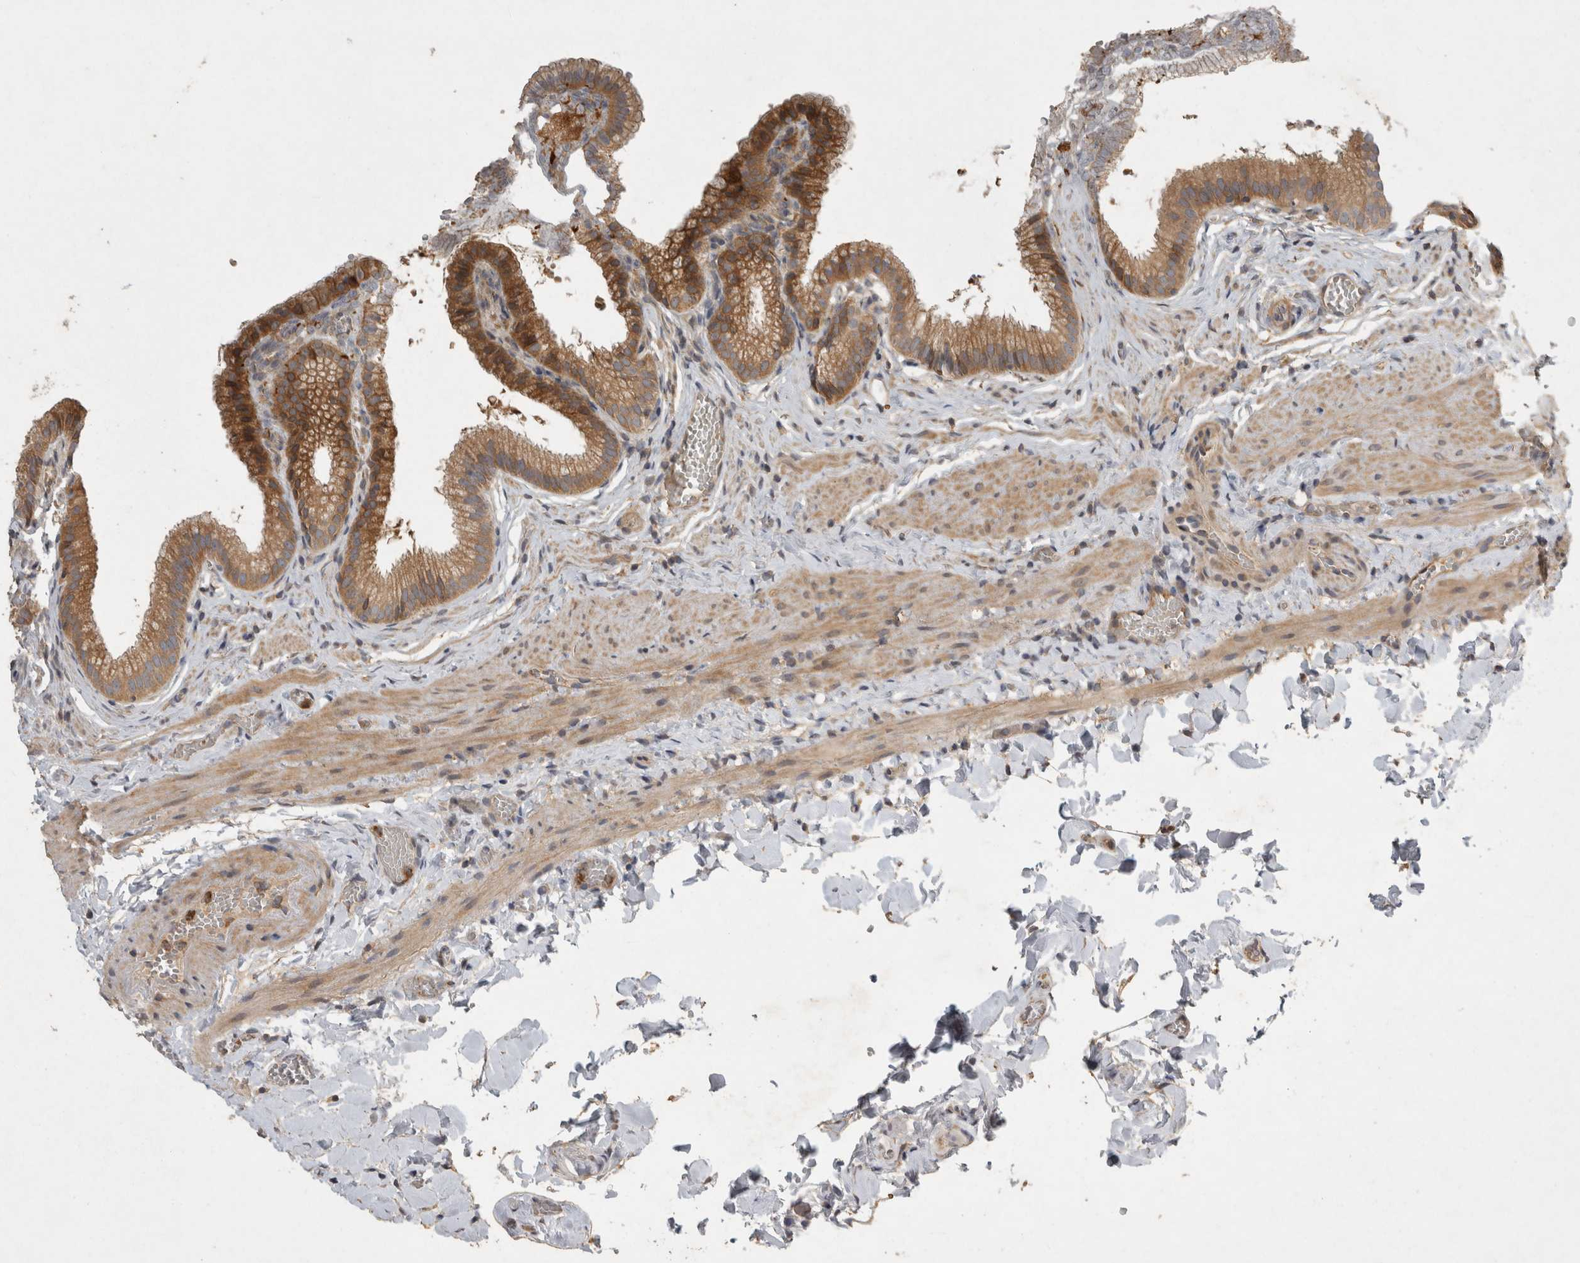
{"staining": {"intensity": "strong", "quantity": ">75%", "location": "cytoplasmic/membranous"}, "tissue": "gallbladder", "cell_type": "Glandular cells", "image_type": "normal", "snomed": [{"axis": "morphology", "description": "Normal tissue, NOS"}, {"axis": "topography", "description": "Gallbladder"}], "caption": "Protein expression analysis of benign gallbladder reveals strong cytoplasmic/membranous expression in about >75% of glandular cells.", "gene": "VEPH1", "patient": {"sex": "male", "age": 38}}